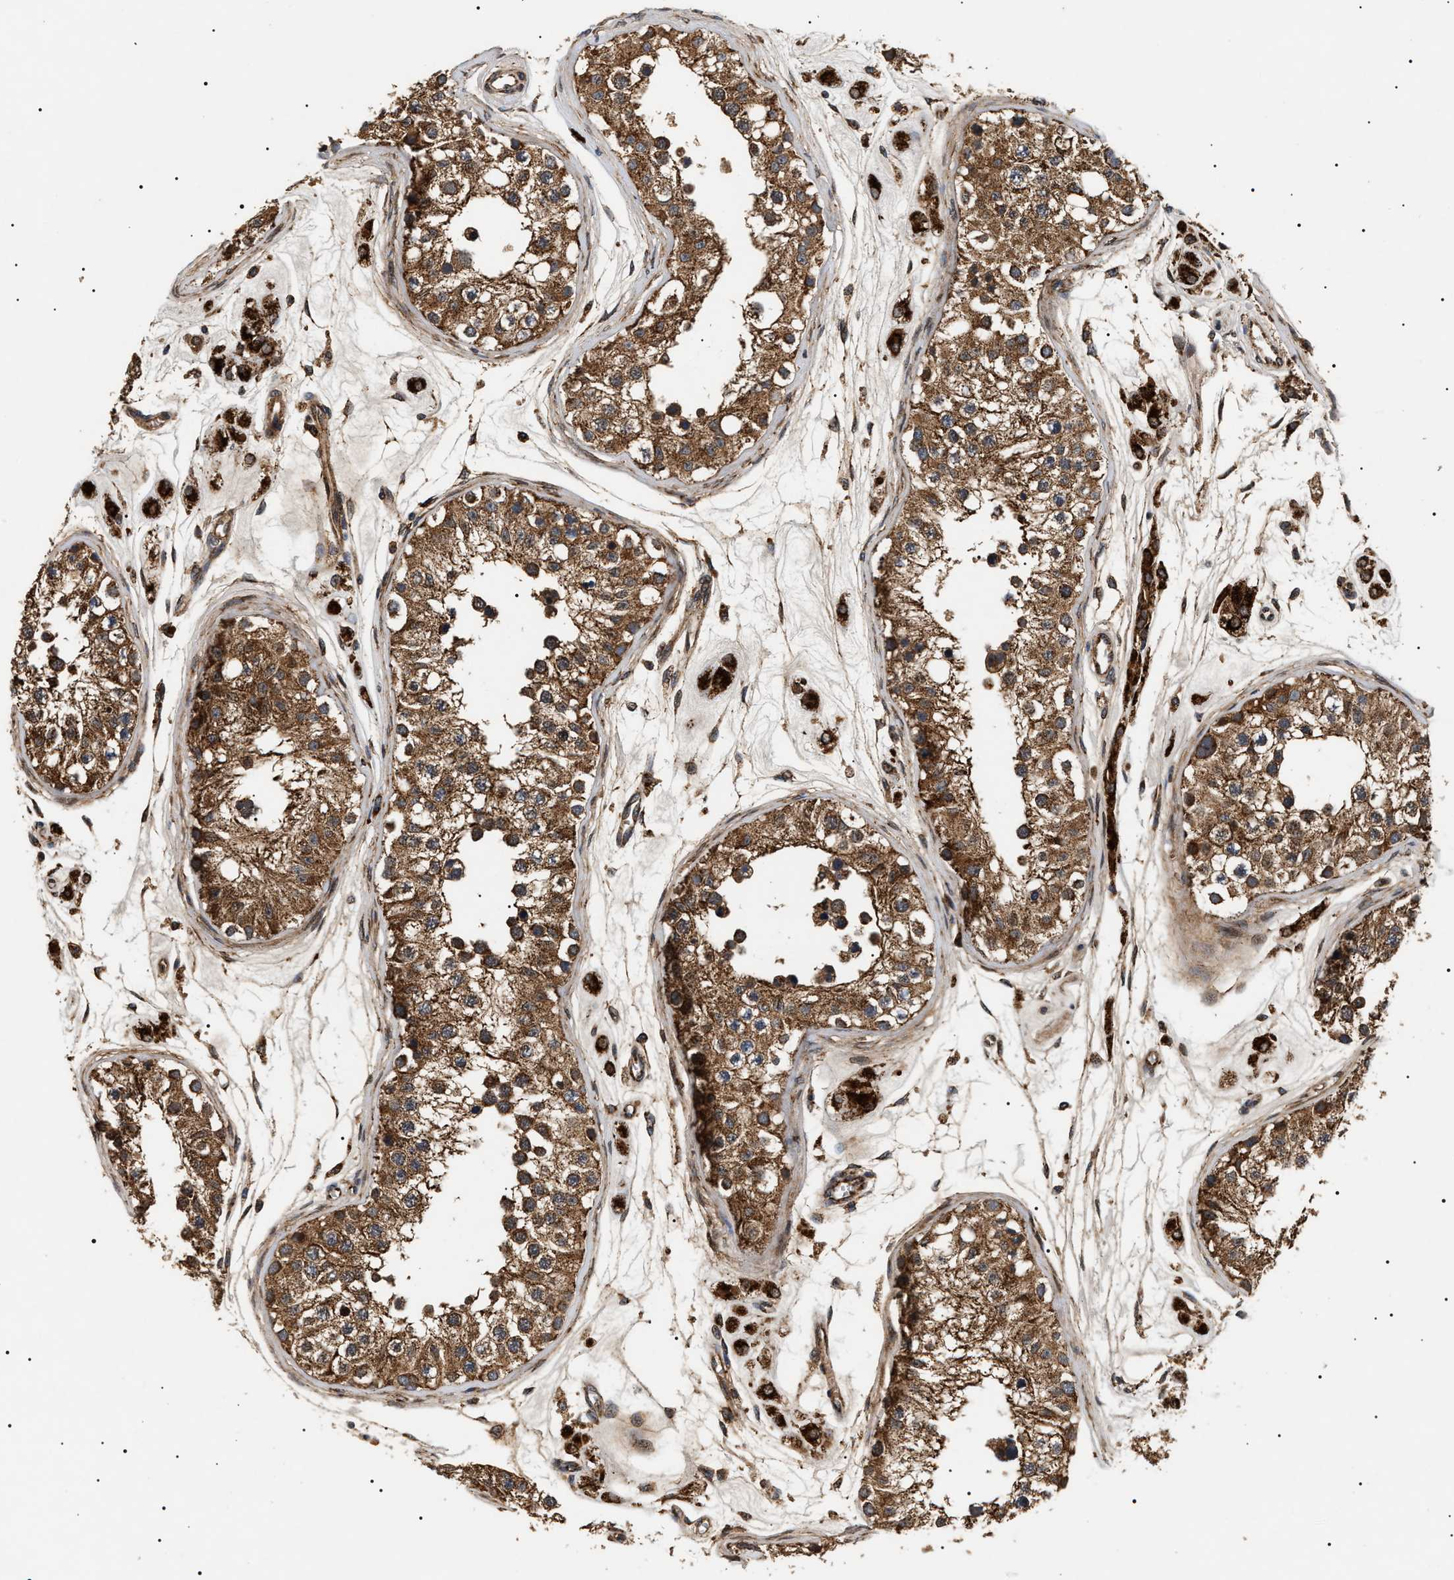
{"staining": {"intensity": "moderate", "quantity": ">75%", "location": "cytoplasmic/membranous"}, "tissue": "testis", "cell_type": "Cells in seminiferous ducts", "image_type": "normal", "snomed": [{"axis": "morphology", "description": "Normal tissue, NOS"}, {"axis": "morphology", "description": "Adenocarcinoma, metastatic, NOS"}, {"axis": "topography", "description": "Testis"}], "caption": "This micrograph demonstrates immunohistochemistry staining of benign testis, with medium moderate cytoplasmic/membranous staining in about >75% of cells in seminiferous ducts.", "gene": "ZBTB26", "patient": {"sex": "male", "age": 26}}